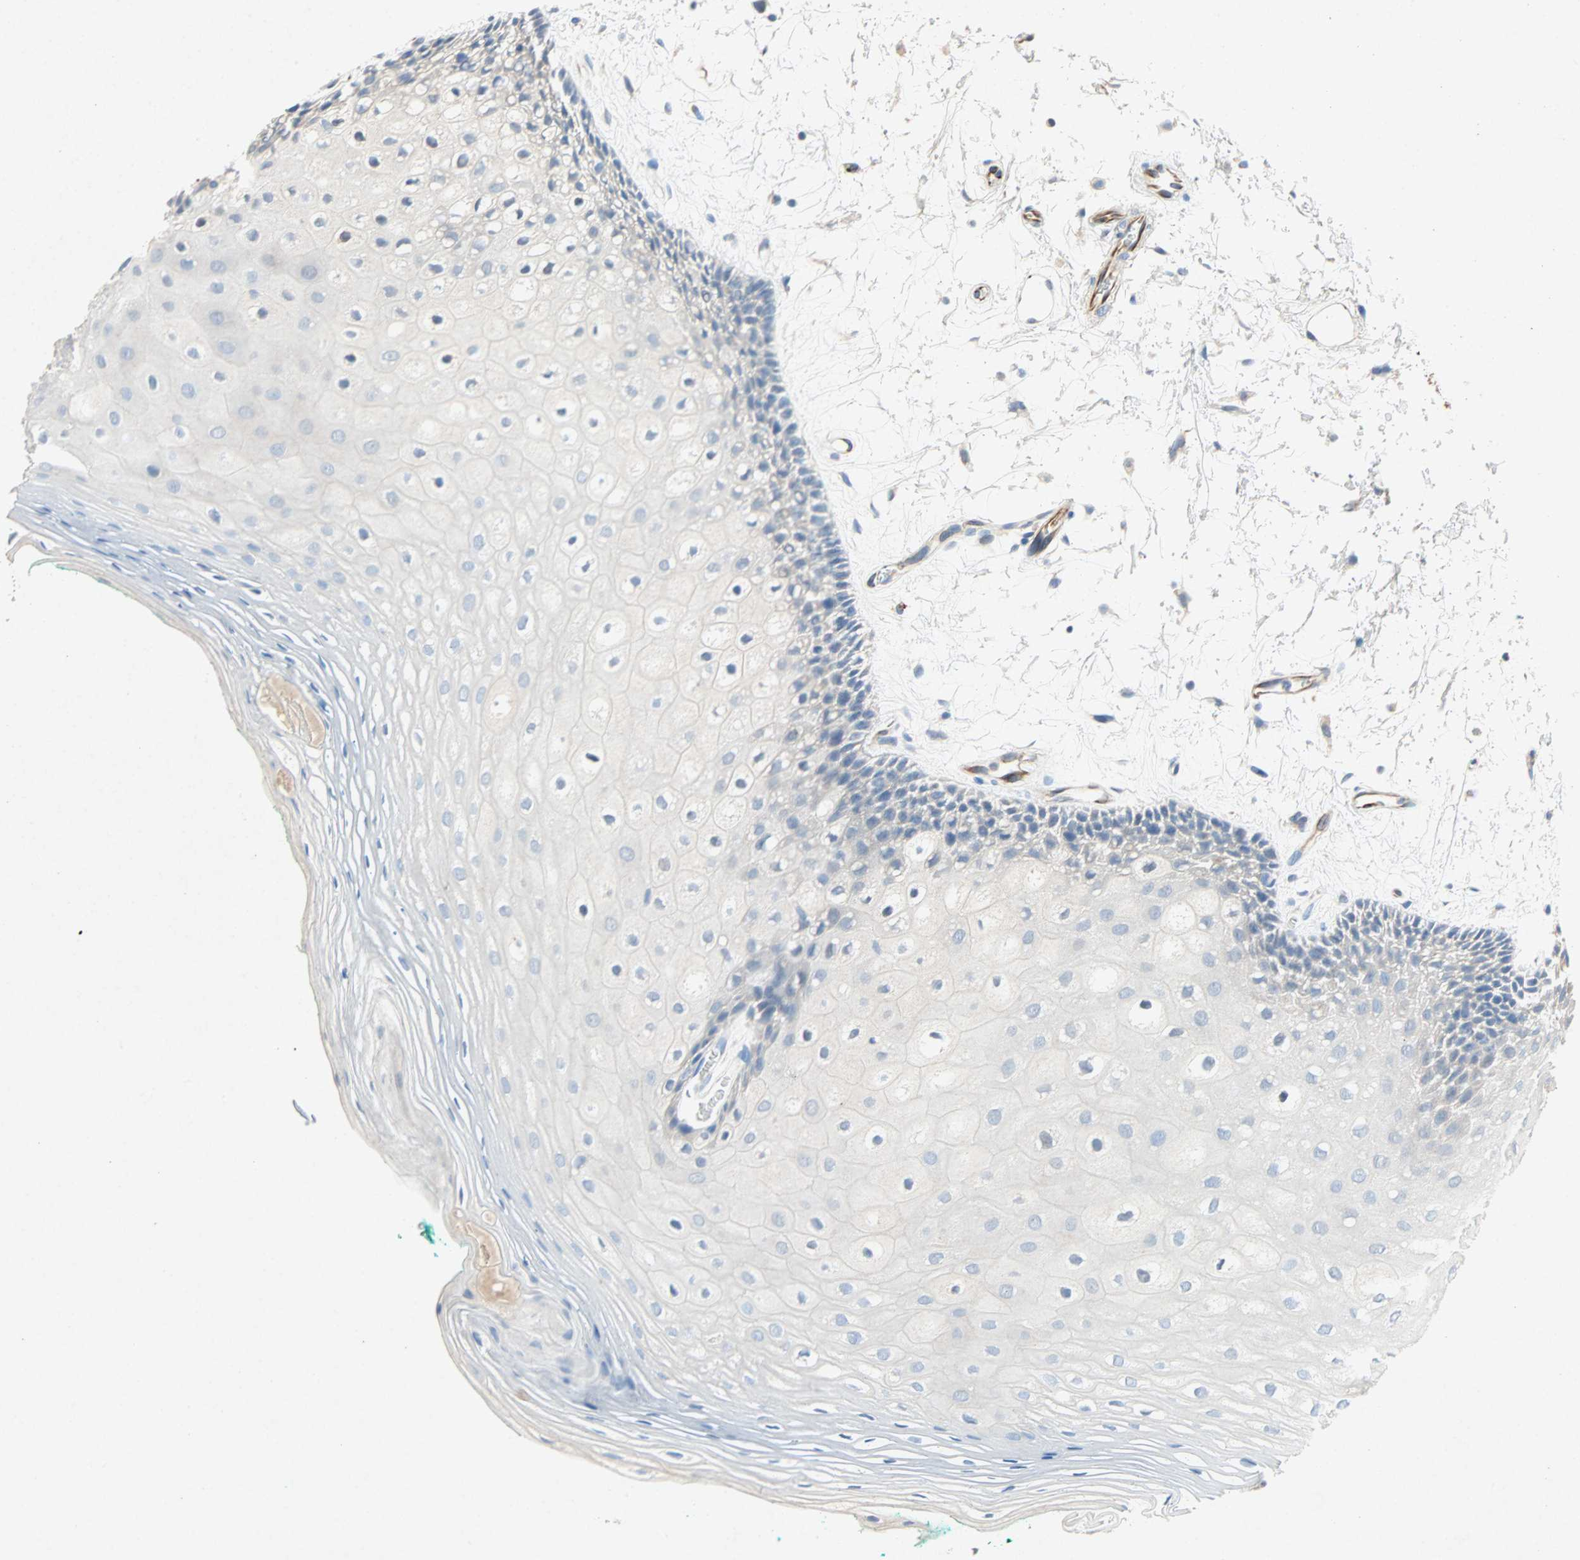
{"staining": {"intensity": "negative", "quantity": "none", "location": "none"}, "tissue": "oral mucosa", "cell_type": "Squamous epithelial cells", "image_type": "normal", "snomed": [{"axis": "morphology", "description": "Normal tissue, NOS"}, {"axis": "topography", "description": "Skeletal muscle"}, {"axis": "topography", "description": "Oral tissue"}, {"axis": "topography", "description": "Peripheral nerve tissue"}], "caption": "IHC image of benign oral mucosa stained for a protein (brown), which exhibits no positivity in squamous epithelial cells.", "gene": "PCDHB2", "patient": {"sex": "female", "age": 84}}